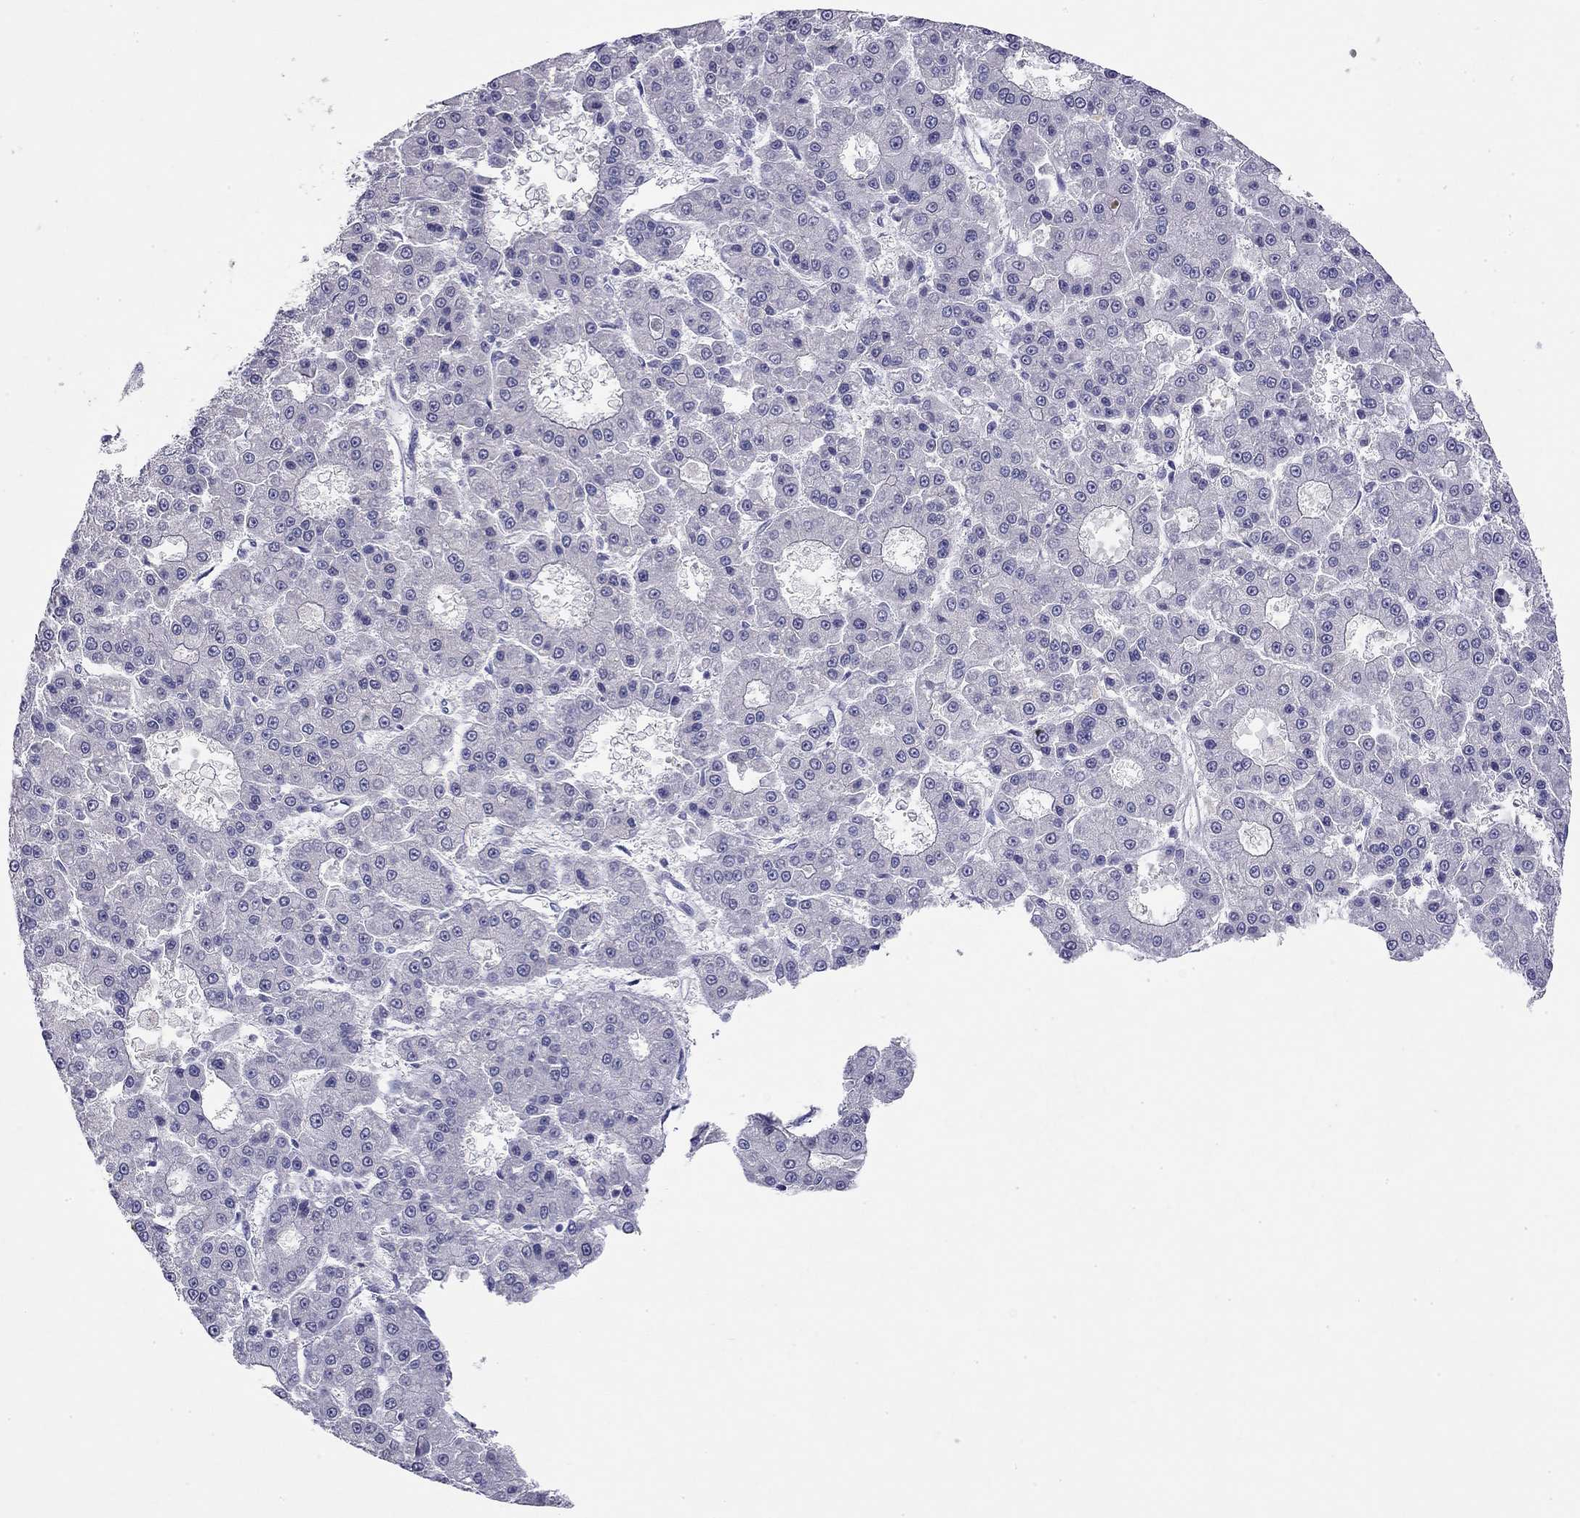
{"staining": {"intensity": "negative", "quantity": "none", "location": "none"}, "tissue": "liver cancer", "cell_type": "Tumor cells", "image_type": "cancer", "snomed": [{"axis": "morphology", "description": "Carcinoma, Hepatocellular, NOS"}, {"axis": "topography", "description": "Liver"}], "caption": "Tumor cells show no significant staining in liver cancer (hepatocellular carcinoma).", "gene": "RTL1", "patient": {"sex": "male", "age": 70}}